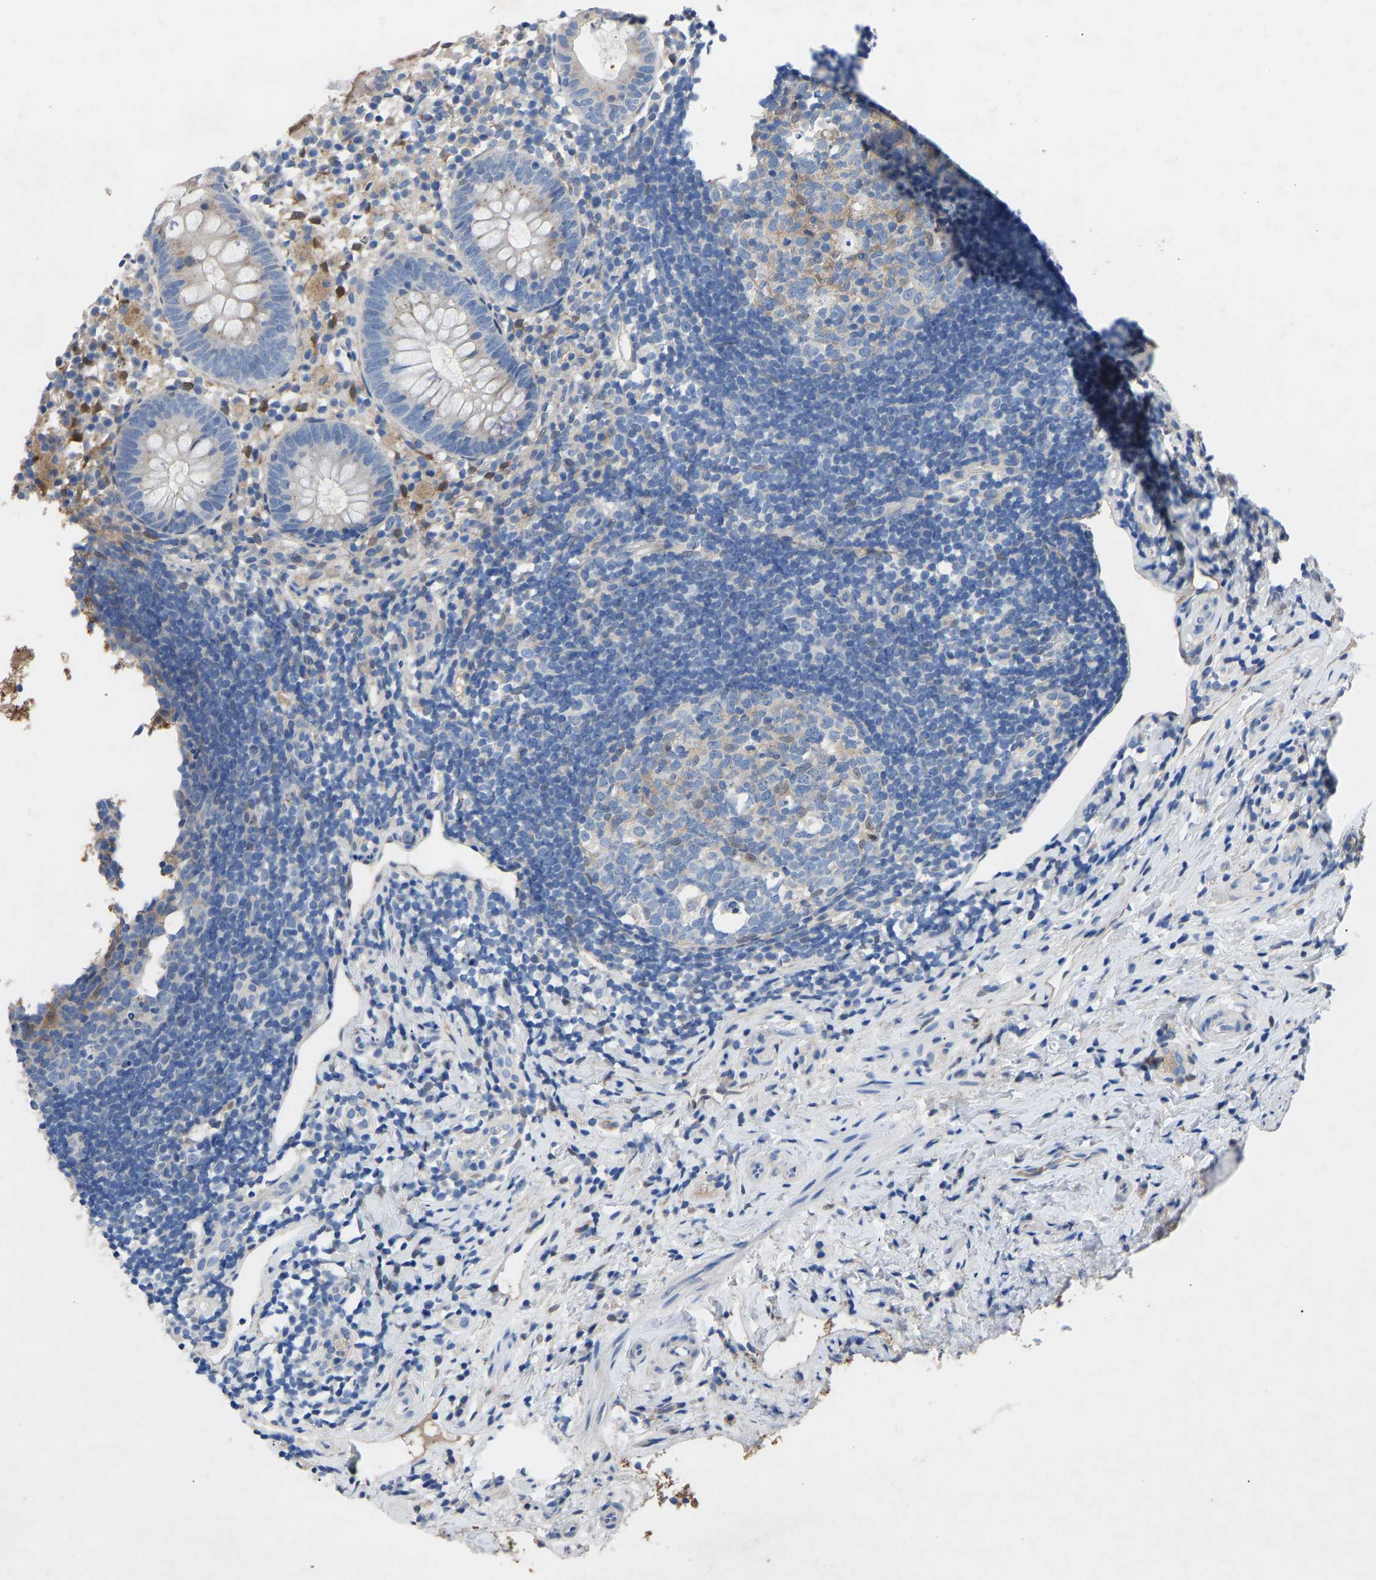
{"staining": {"intensity": "weak", "quantity": "25%-75%", "location": "cytoplasmic/membranous"}, "tissue": "appendix", "cell_type": "Glandular cells", "image_type": "normal", "snomed": [{"axis": "morphology", "description": "Normal tissue, NOS"}, {"axis": "topography", "description": "Appendix"}], "caption": "Glandular cells demonstrate low levels of weak cytoplasmic/membranous positivity in approximately 25%-75% of cells in benign appendix.", "gene": "RBP1", "patient": {"sex": "female", "age": 20}}